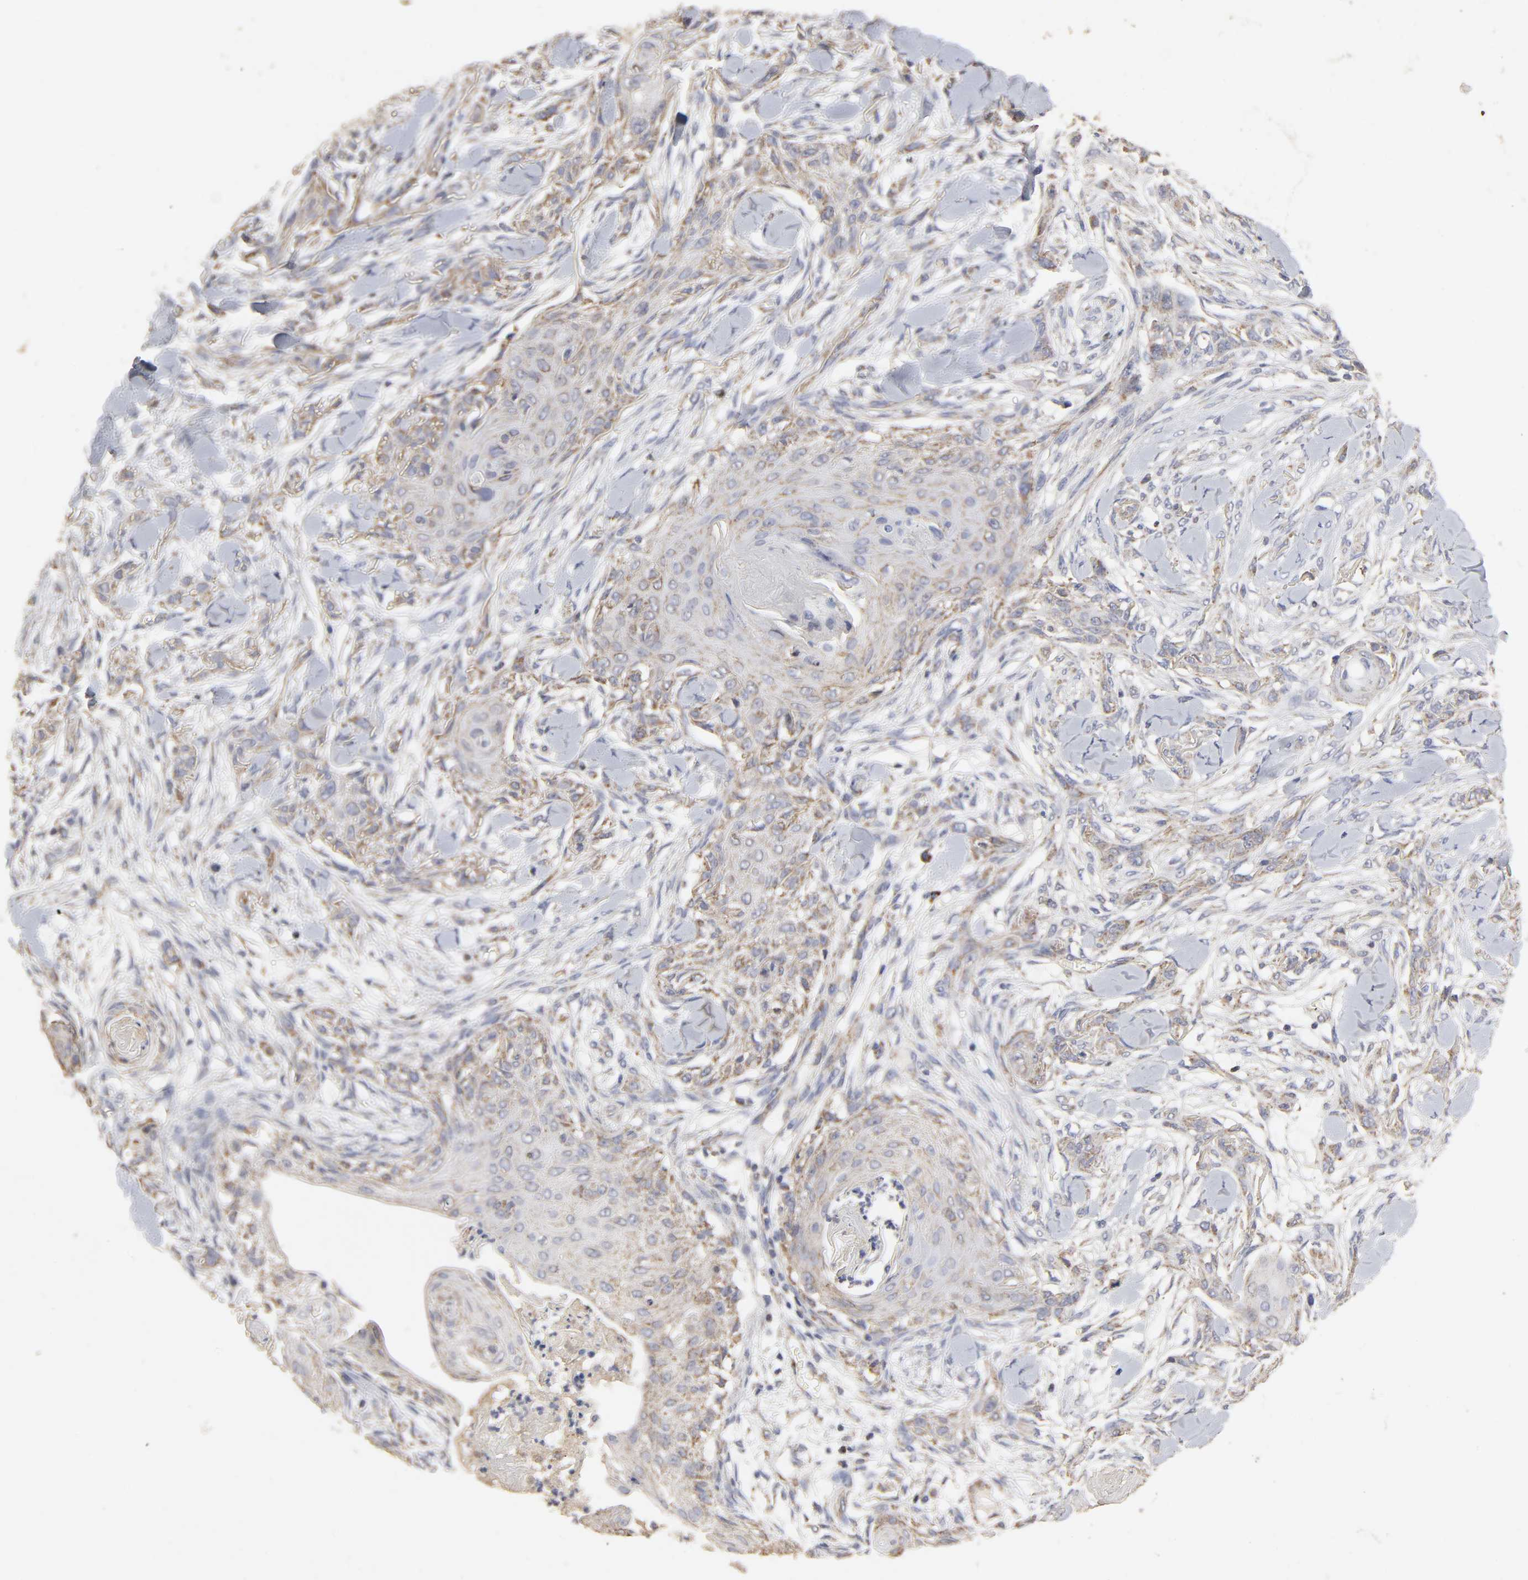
{"staining": {"intensity": "weak", "quantity": "25%-75%", "location": "cytoplasmic/membranous"}, "tissue": "skin cancer", "cell_type": "Tumor cells", "image_type": "cancer", "snomed": [{"axis": "morphology", "description": "Squamous cell carcinoma, NOS"}, {"axis": "topography", "description": "Skin"}], "caption": "Tumor cells reveal low levels of weak cytoplasmic/membranous expression in about 25%-75% of cells in skin cancer.", "gene": "CYCS", "patient": {"sex": "female", "age": 59}}